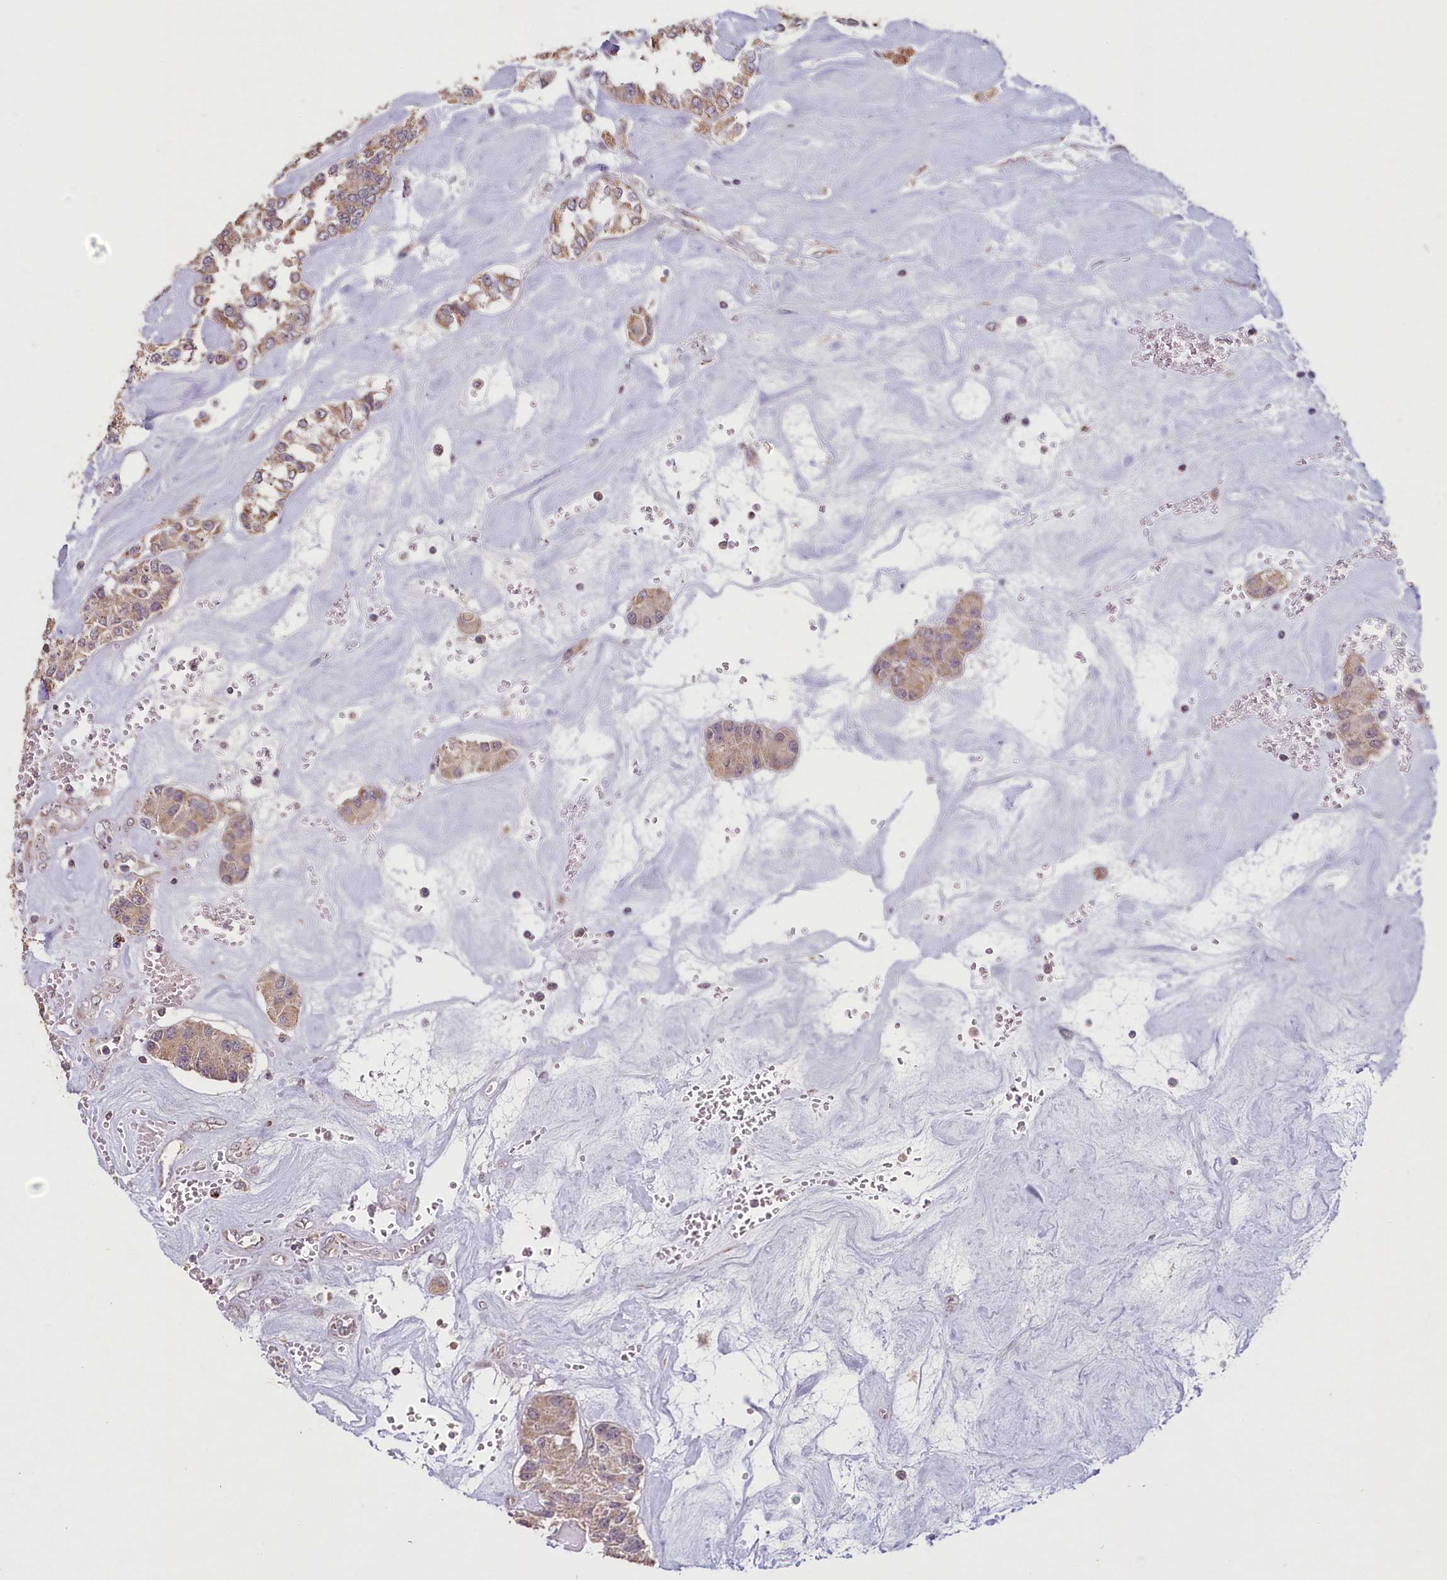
{"staining": {"intensity": "weak", "quantity": ">75%", "location": "cytoplasmic/membranous"}, "tissue": "carcinoid", "cell_type": "Tumor cells", "image_type": "cancer", "snomed": [{"axis": "morphology", "description": "Carcinoid, malignant, NOS"}, {"axis": "topography", "description": "Pancreas"}], "caption": "This photomicrograph shows IHC staining of carcinoid (malignant), with low weak cytoplasmic/membranous staining in about >75% of tumor cells.", "gene": "PDE6D", "patient": {"sex": "male", "age": 41}}